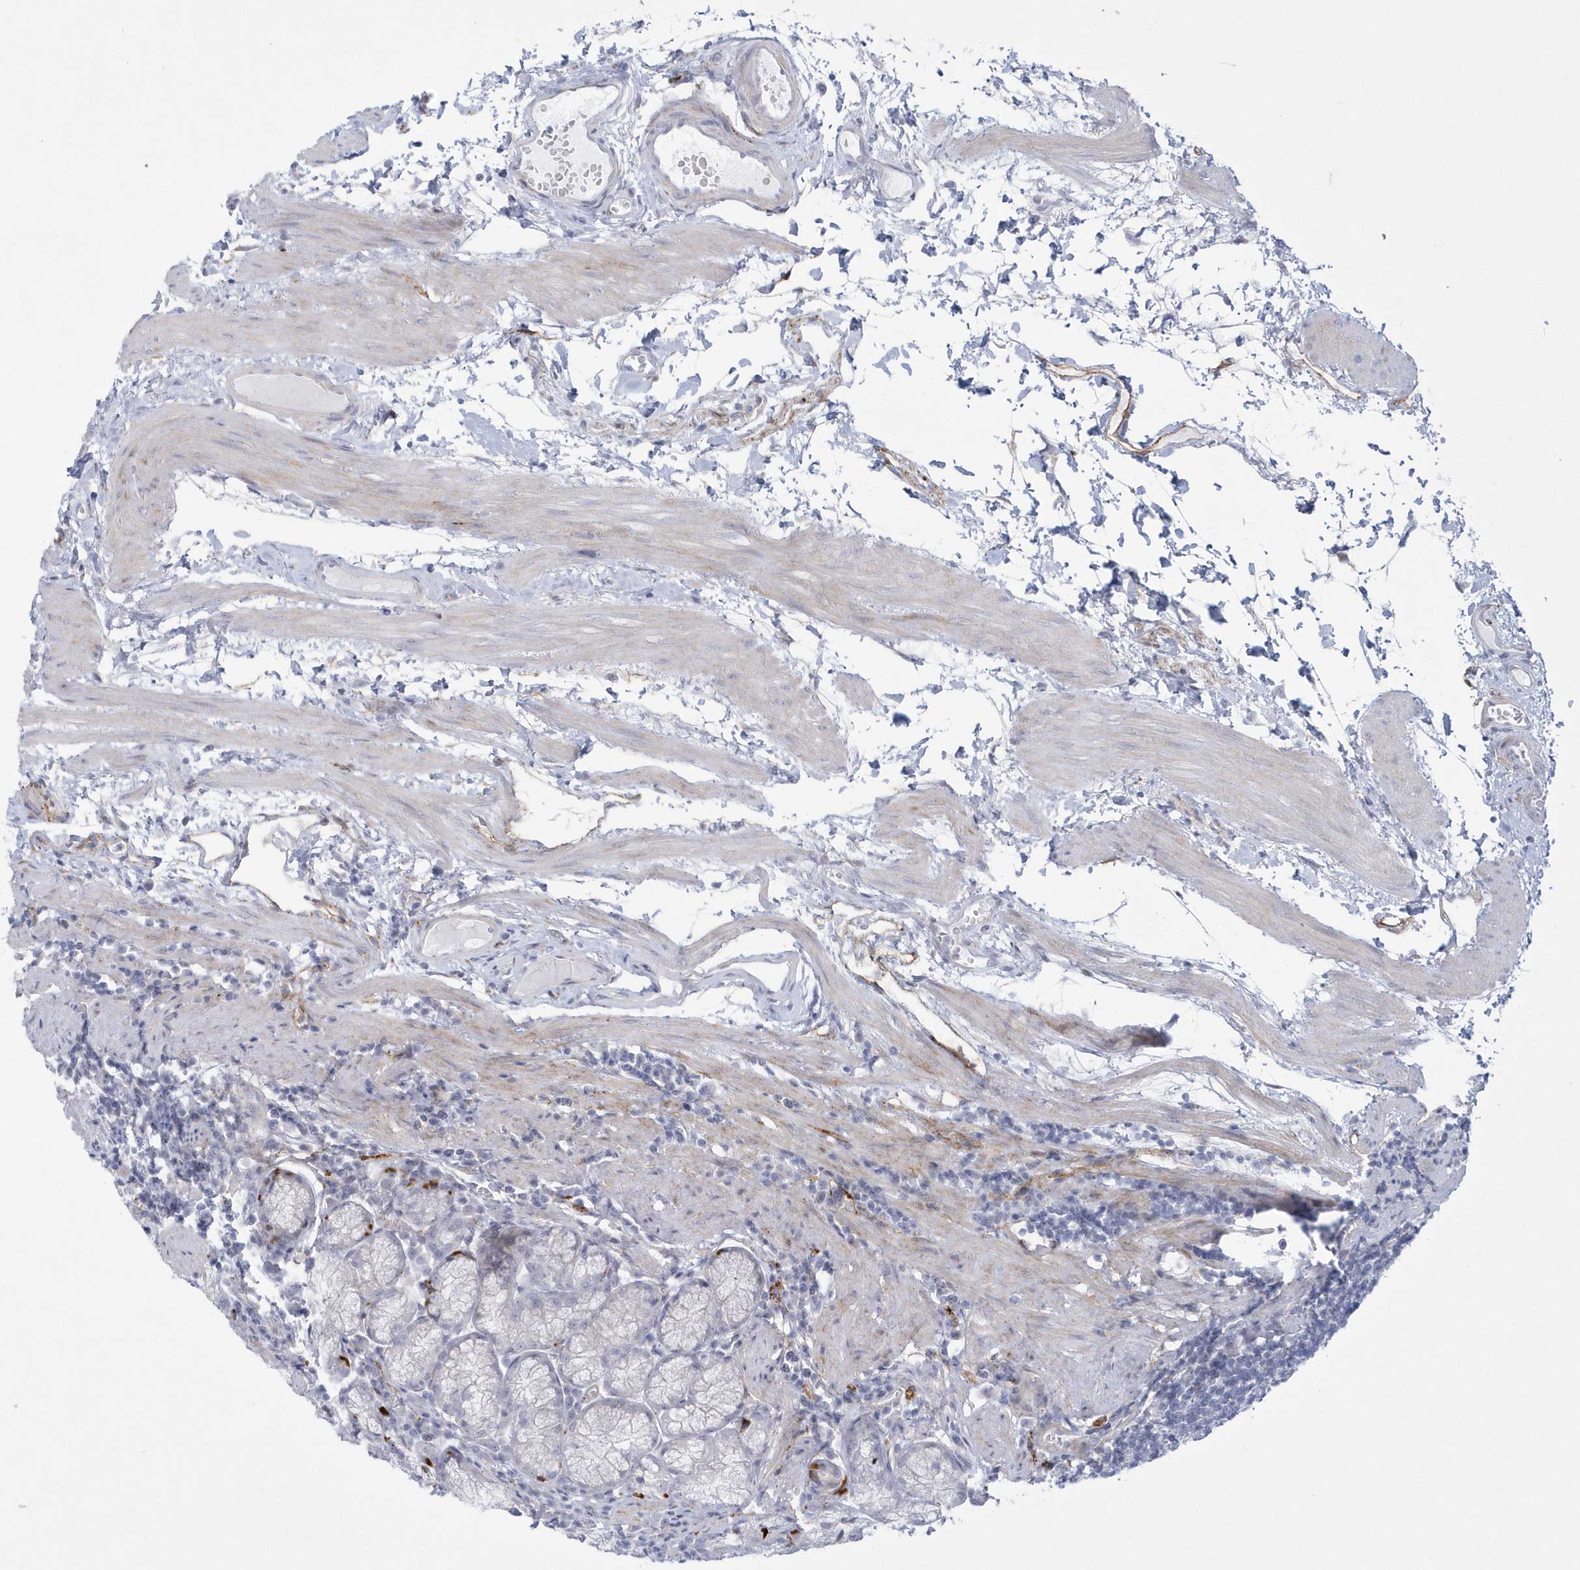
{"staining": {"intensity": "strong", "quantity": "<25%", "location": "cytoplasmic/membranous"}, "tissue": "stomach", "cell_type": "Glandular cells", "image_type": "normal", "snomed": [{"axis": "morphology", "description": "Normal tissue, NOS"}, {"axis": "topography", "description": "Stomach"}], "caption": "A brown stain labels strong cytoplasmic/membranous staining of a protein in glandular cells of unremarkable human stomach. Nuclei are stained in blue.", "gene": "WDR27", "patient": {"sex": "male", "age": 55}}